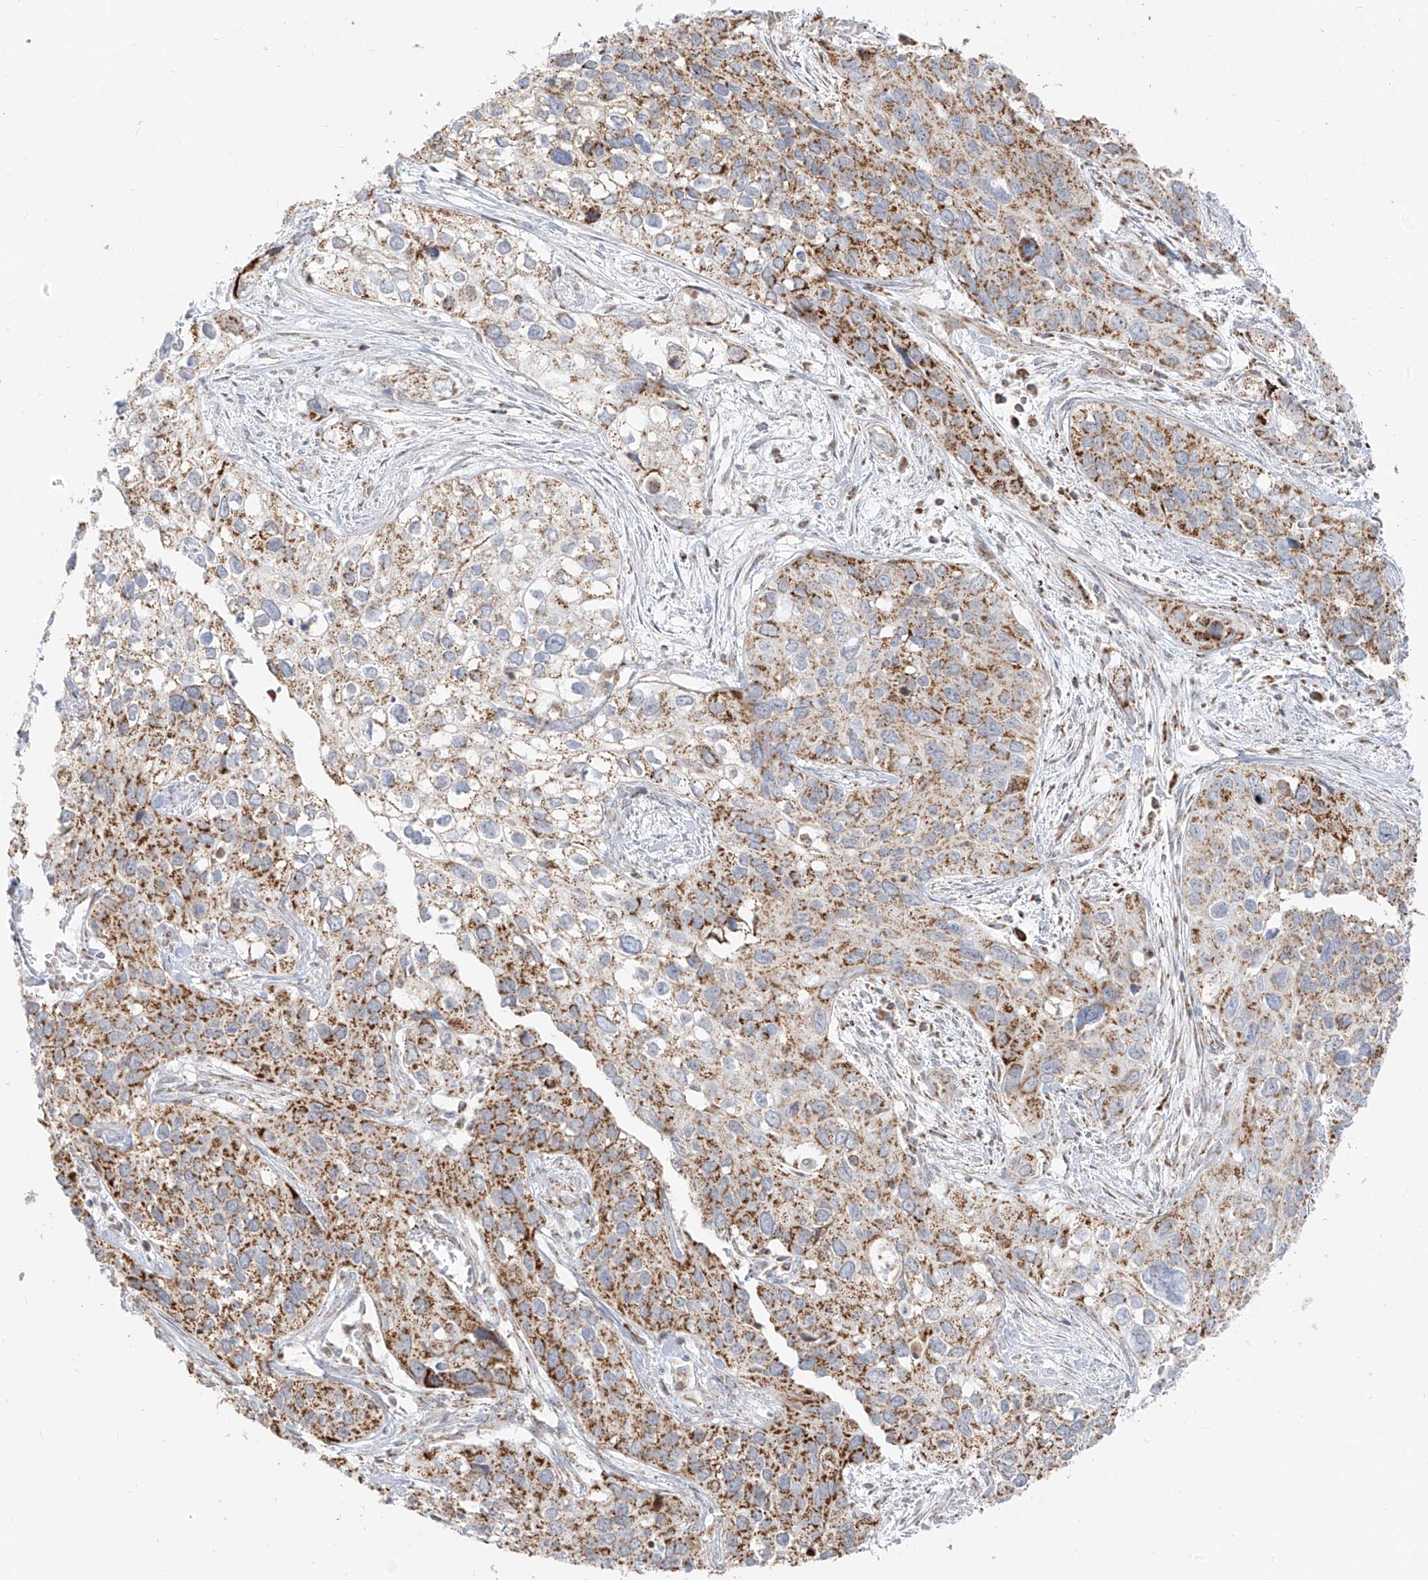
{"staining": {"intensity": "moderate", "quantity": ">75%", "location": "cytoplasmic/membranous"}, "tissue": "cervical cancer", "cell_type": "Tumor cells", "image_type": "cancer", "snomed": [{"axis": "morphology", "description": "Squamous cell carcinoma, NOS"}, {"axis": "topography", "description": "Cervix"}], "caption": "A photomicrograph showing moderate cytoplasmic/membranous staining in approximately >75% of tumor cells in cervical cancer (squamous cell carcinoma), as visualized by brown immunohistochemical staining.", "gene": "ETHE1", "patient": {"sex": "female", "age": 55}}